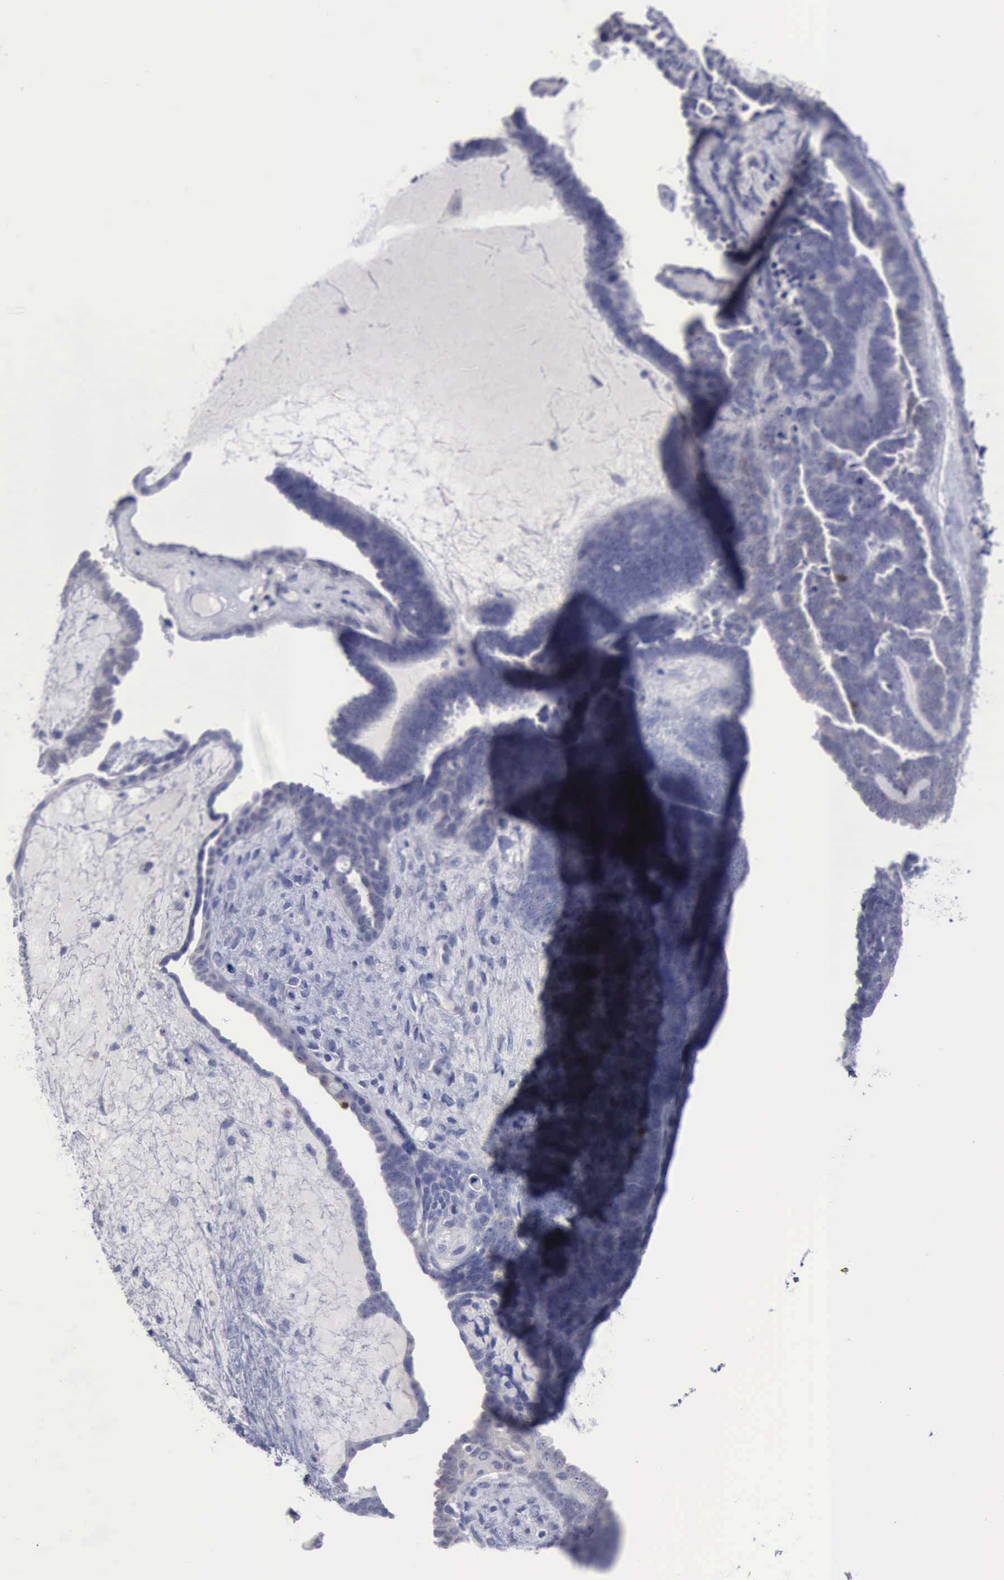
{"staining": {"intensity": "negative", "quantity": "none", "location": "none"}, "tissue": "endometrial cancer", "cell_type": "Tumor cells", "image_type": "cancer", "snomed": [{"axis": "morphology", "description": "Neoplasm, malignant, NOS"}, {"axis": "topography", "description": "Endometrium"}], "caption": "The immunohistochemistry image has no significant expression in tumor cells of neoplasm (malignant) (endometrial) tissue.", "gene": "SATB2", "patient": {"sex": "female", "age": 74}}